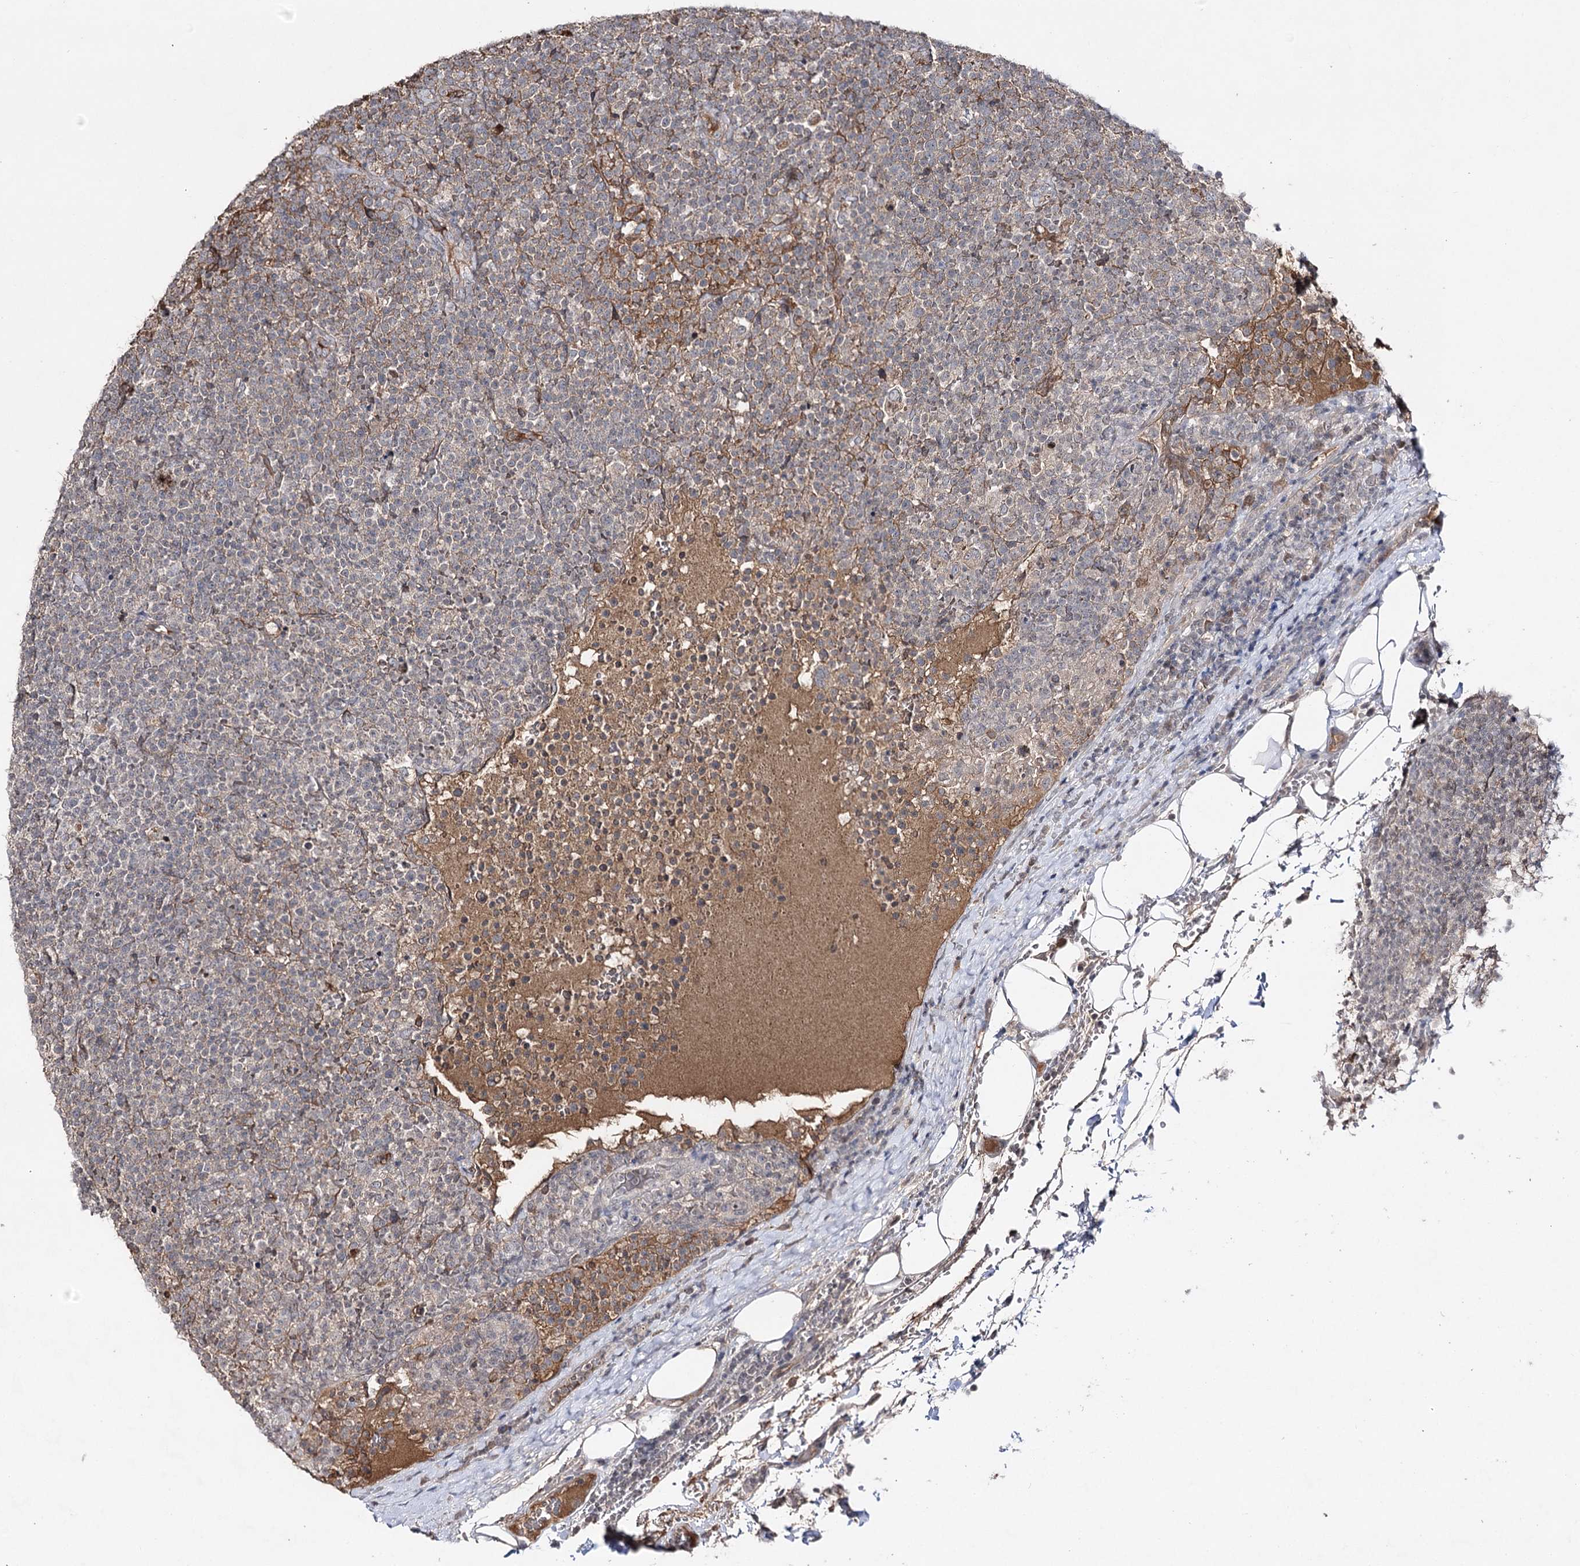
{"staining": {"intensity": "weak", "quantity": "<25%", "location": "cytoplasmic/membranous"}, "tissue": "lymphoma", "cell_type": "Tumor cells", "image_type": "cancer", "snomed": [{"axis": "morphology", "description": "Malignant lymphoma, non-Hodgkin's type, High grade"}, {"axis": "topography", "description": "Lymph node"}], "caption": "Micrograph shows no protein positivity in tumor cells of lymphoma tissue. (DAB (3,3'-diaminobenzidine) immunohistochemistry, high magnification).", "gene": "SYNGR3", "patient": {"sex": "male", "age": 61}}